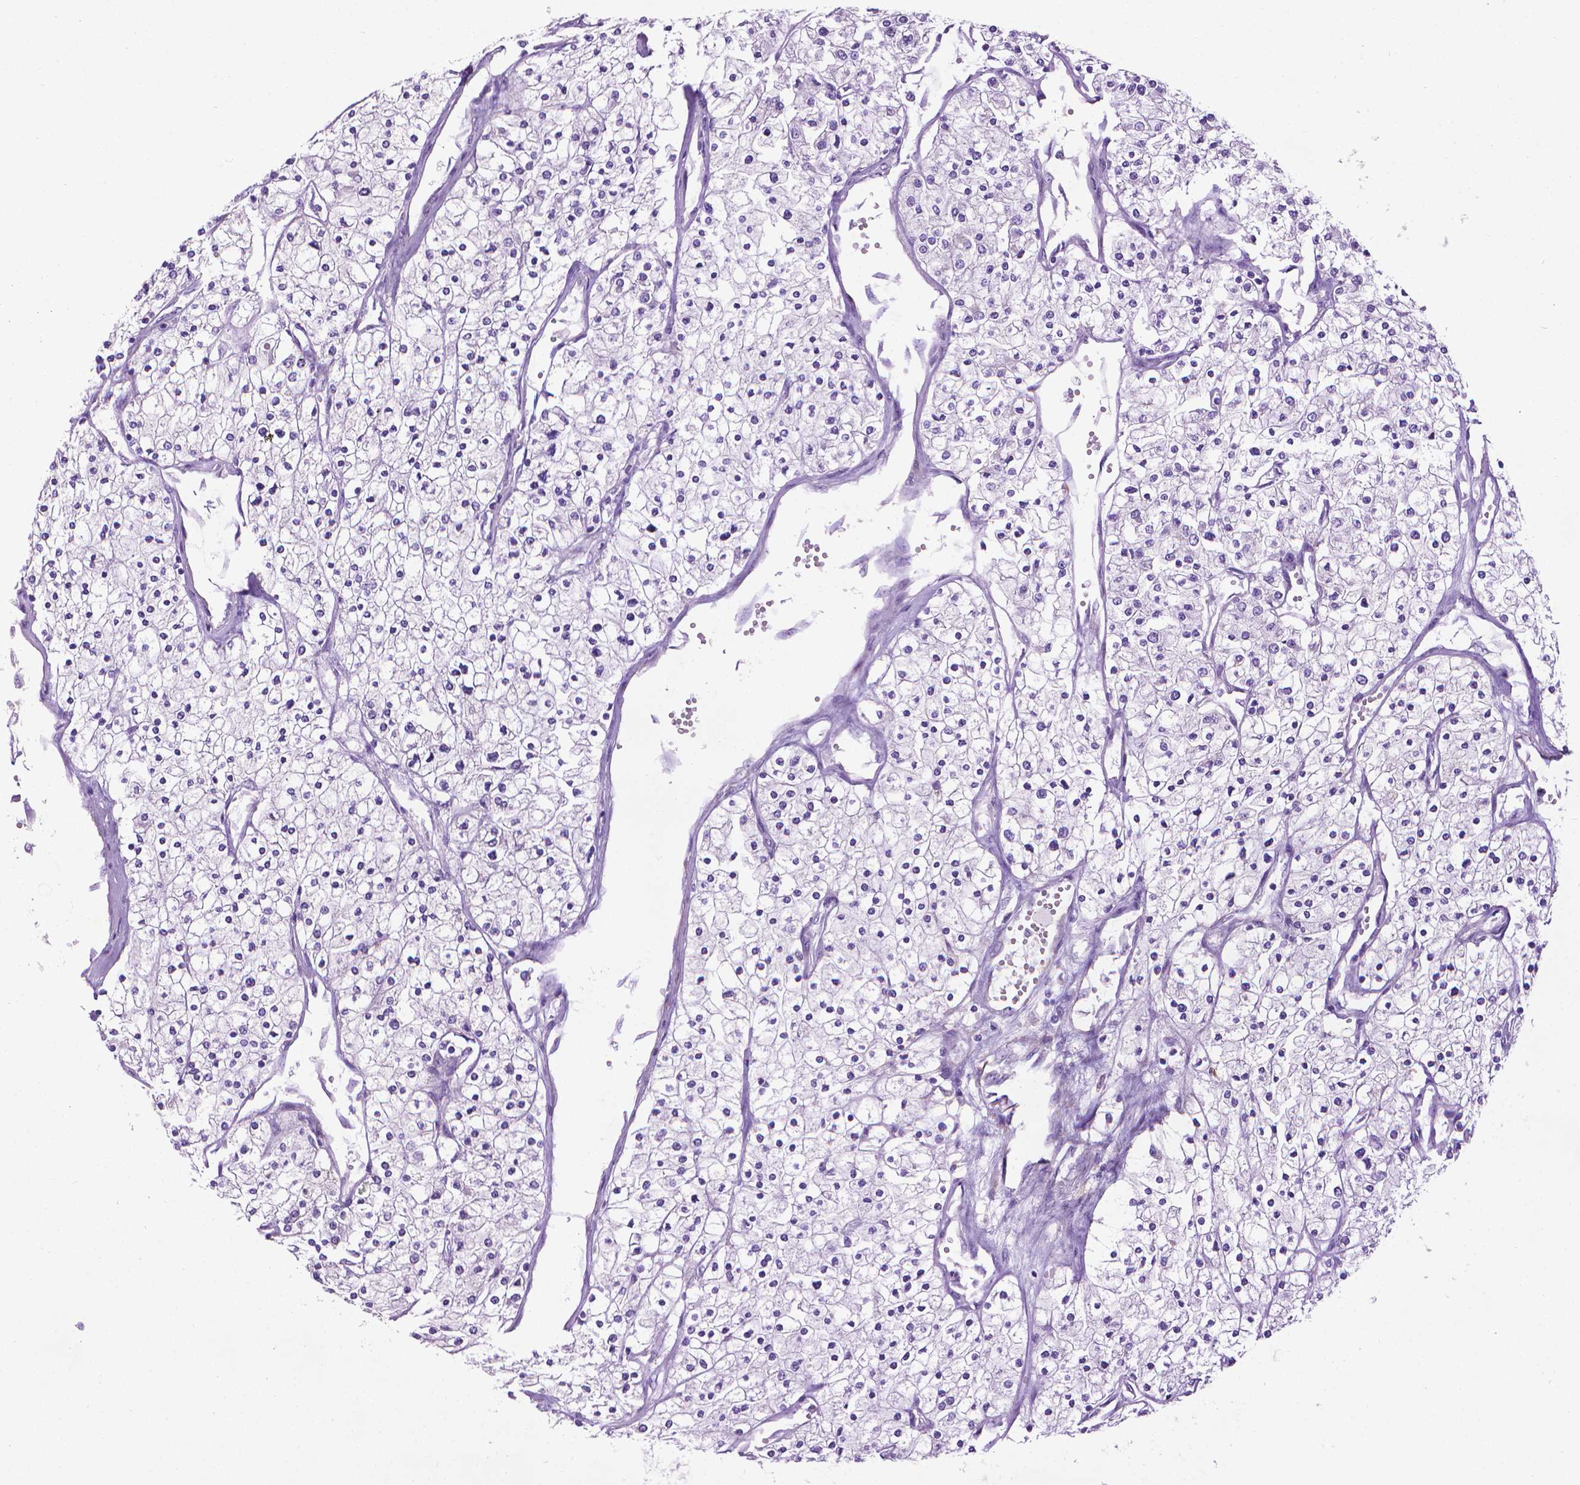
{"staining": {"intensity": "negative", "quantity": "none", "location": "none"}, "tissue": "renal cancer", "cell_type": "Tumor cells", "image_type": "cancer", "snomed": [{"axis": "morphology", "description": "Adenocarcinoma, NOS"}, {"axis": "topography", "description": "Kidney"}], "caption": "Histopathology image shows no significant protein staining in tumor cells of renal cancer.", "gene": "AQP10", "patient": {"sex": "male", "age": 80}}